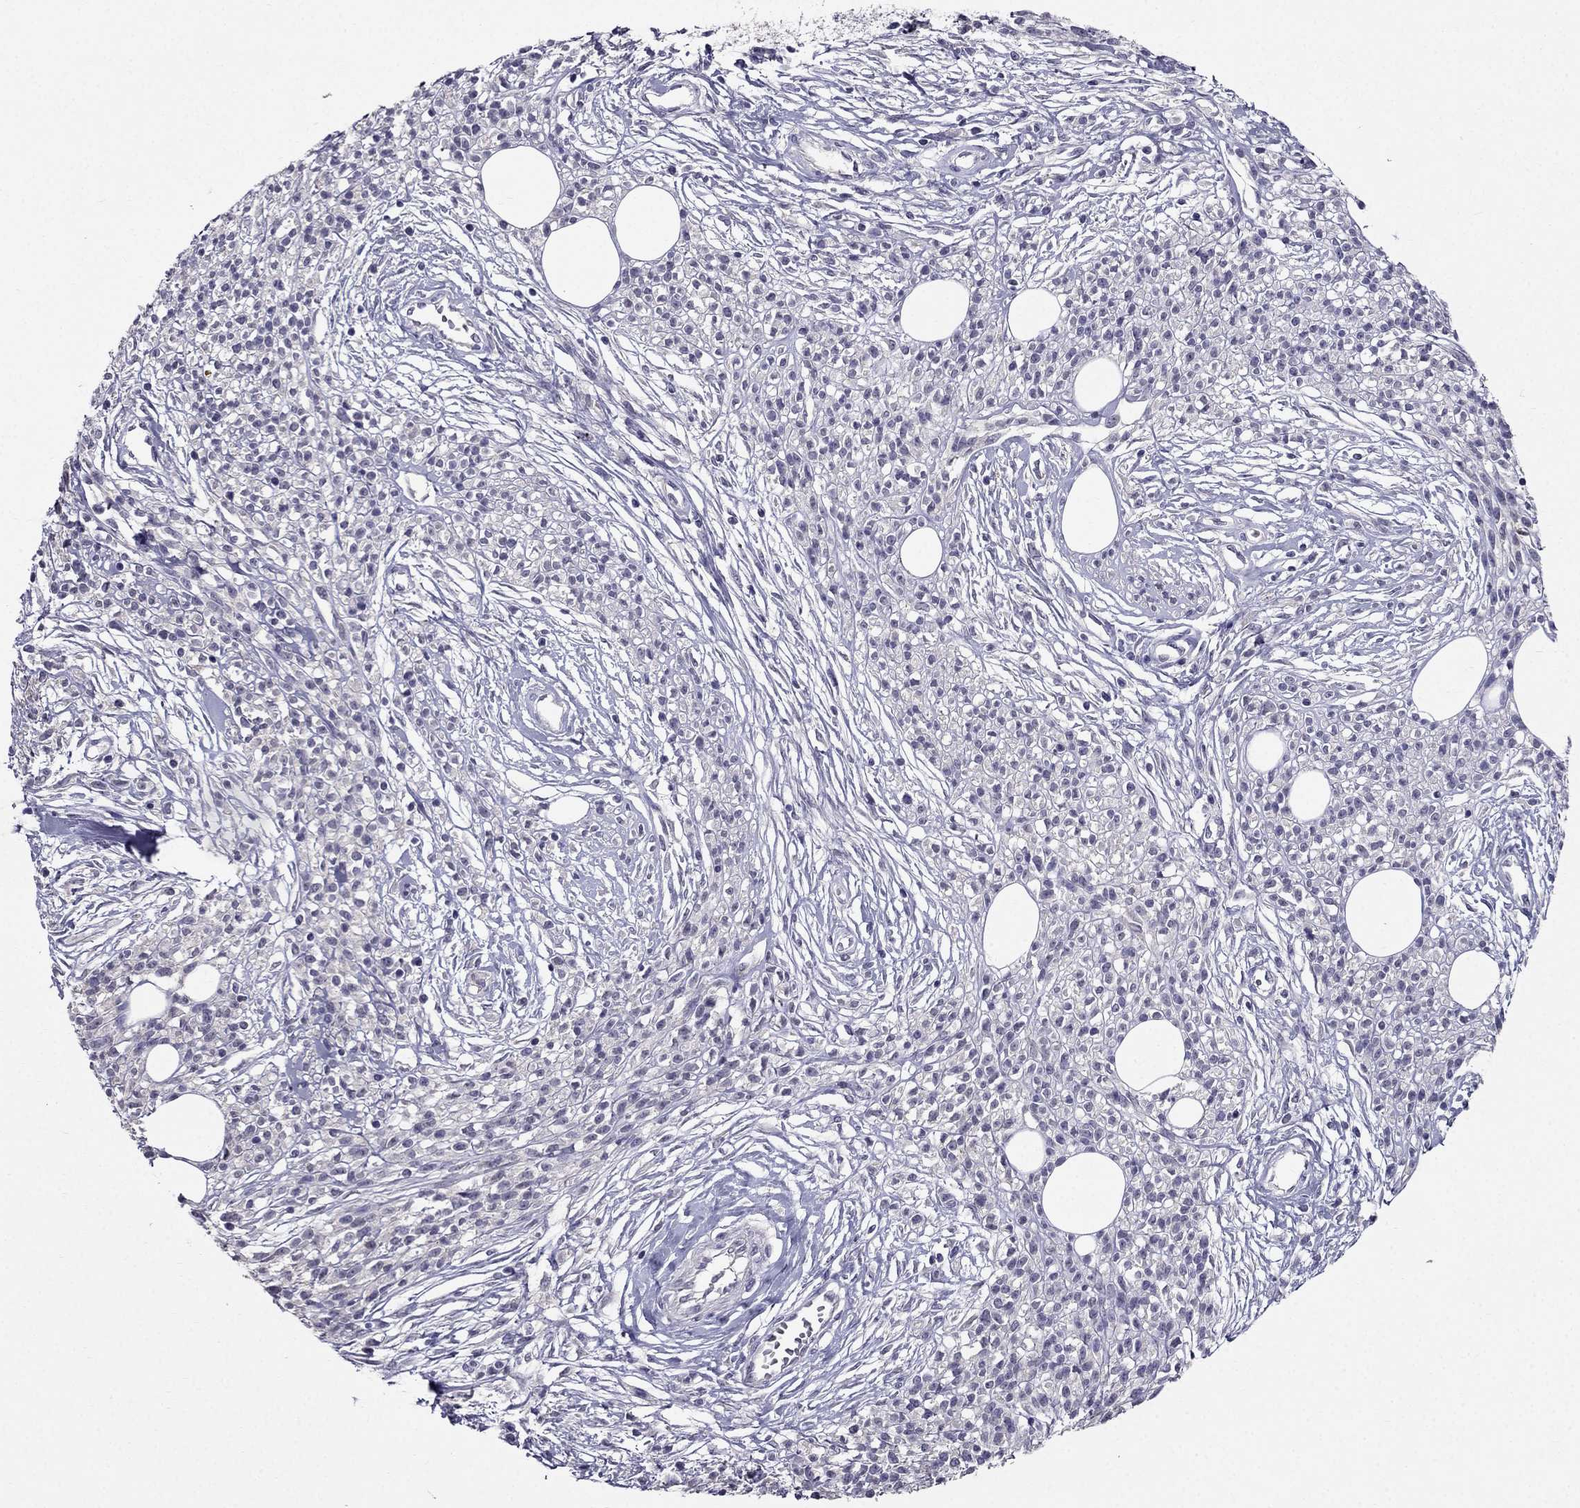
{"staining": {"intensity": "negative", "quantity": "none", "location": "none"}, "tissue": "melanoma", "cell_type": "Tumor cells", "image_type": "cancer", "snomed": [{"axis": "morphology", "description": "Malignant melanoma, NOS"}, {"axis": "topography", "description": "Skin"}, {"axis": "topography", "description": "Skin of trunk"}], "caption": "Human melanoma stained for a protein using immunohistochemistry exhibits no positivity in tumor cells.", "gene": "DUSP15", "patient": {"sex": "male", "age": 74}}